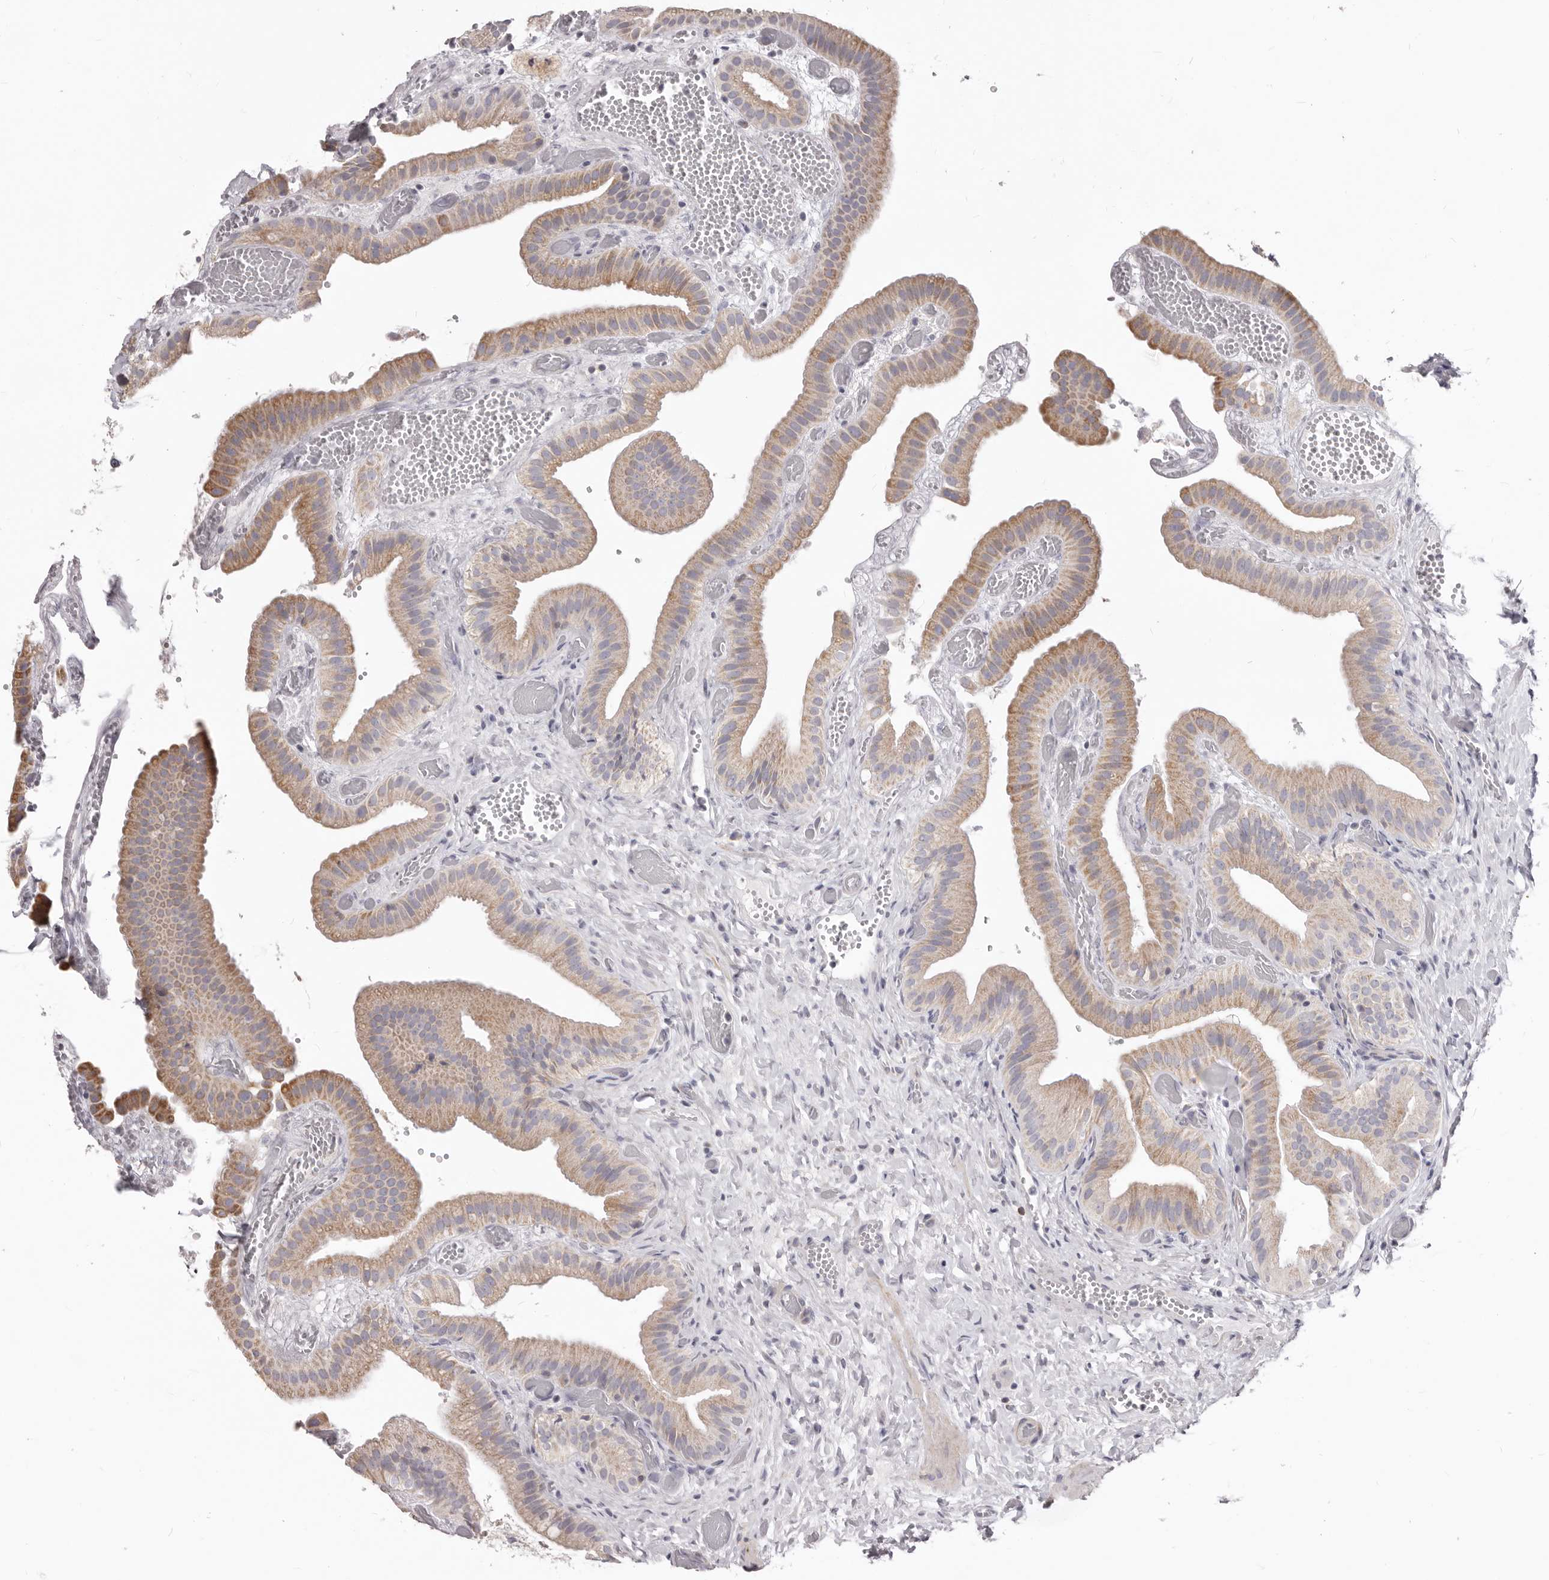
{"staining": {"intensity": "moderate", "quantity": ">75%", "location": "cytoplasmic/membranous"}, "tissue": "gallbladder", "cell_type": "Glandular cells", "image_type": "normal", "snomed": [{"axis": "morphology", "description": "Normal tissue, NOS"}, {"axis": "topography", "description": "Gallbladder"}], "caption": "Immunohistochemistry (DAB) staining of benign human gallbladder shows moderate cytoplasmic/membranous protein positivity in approximately >75% of glandular cells.", "gene": "PRMT2", "patient": {"sex": "female", "age": 64}}